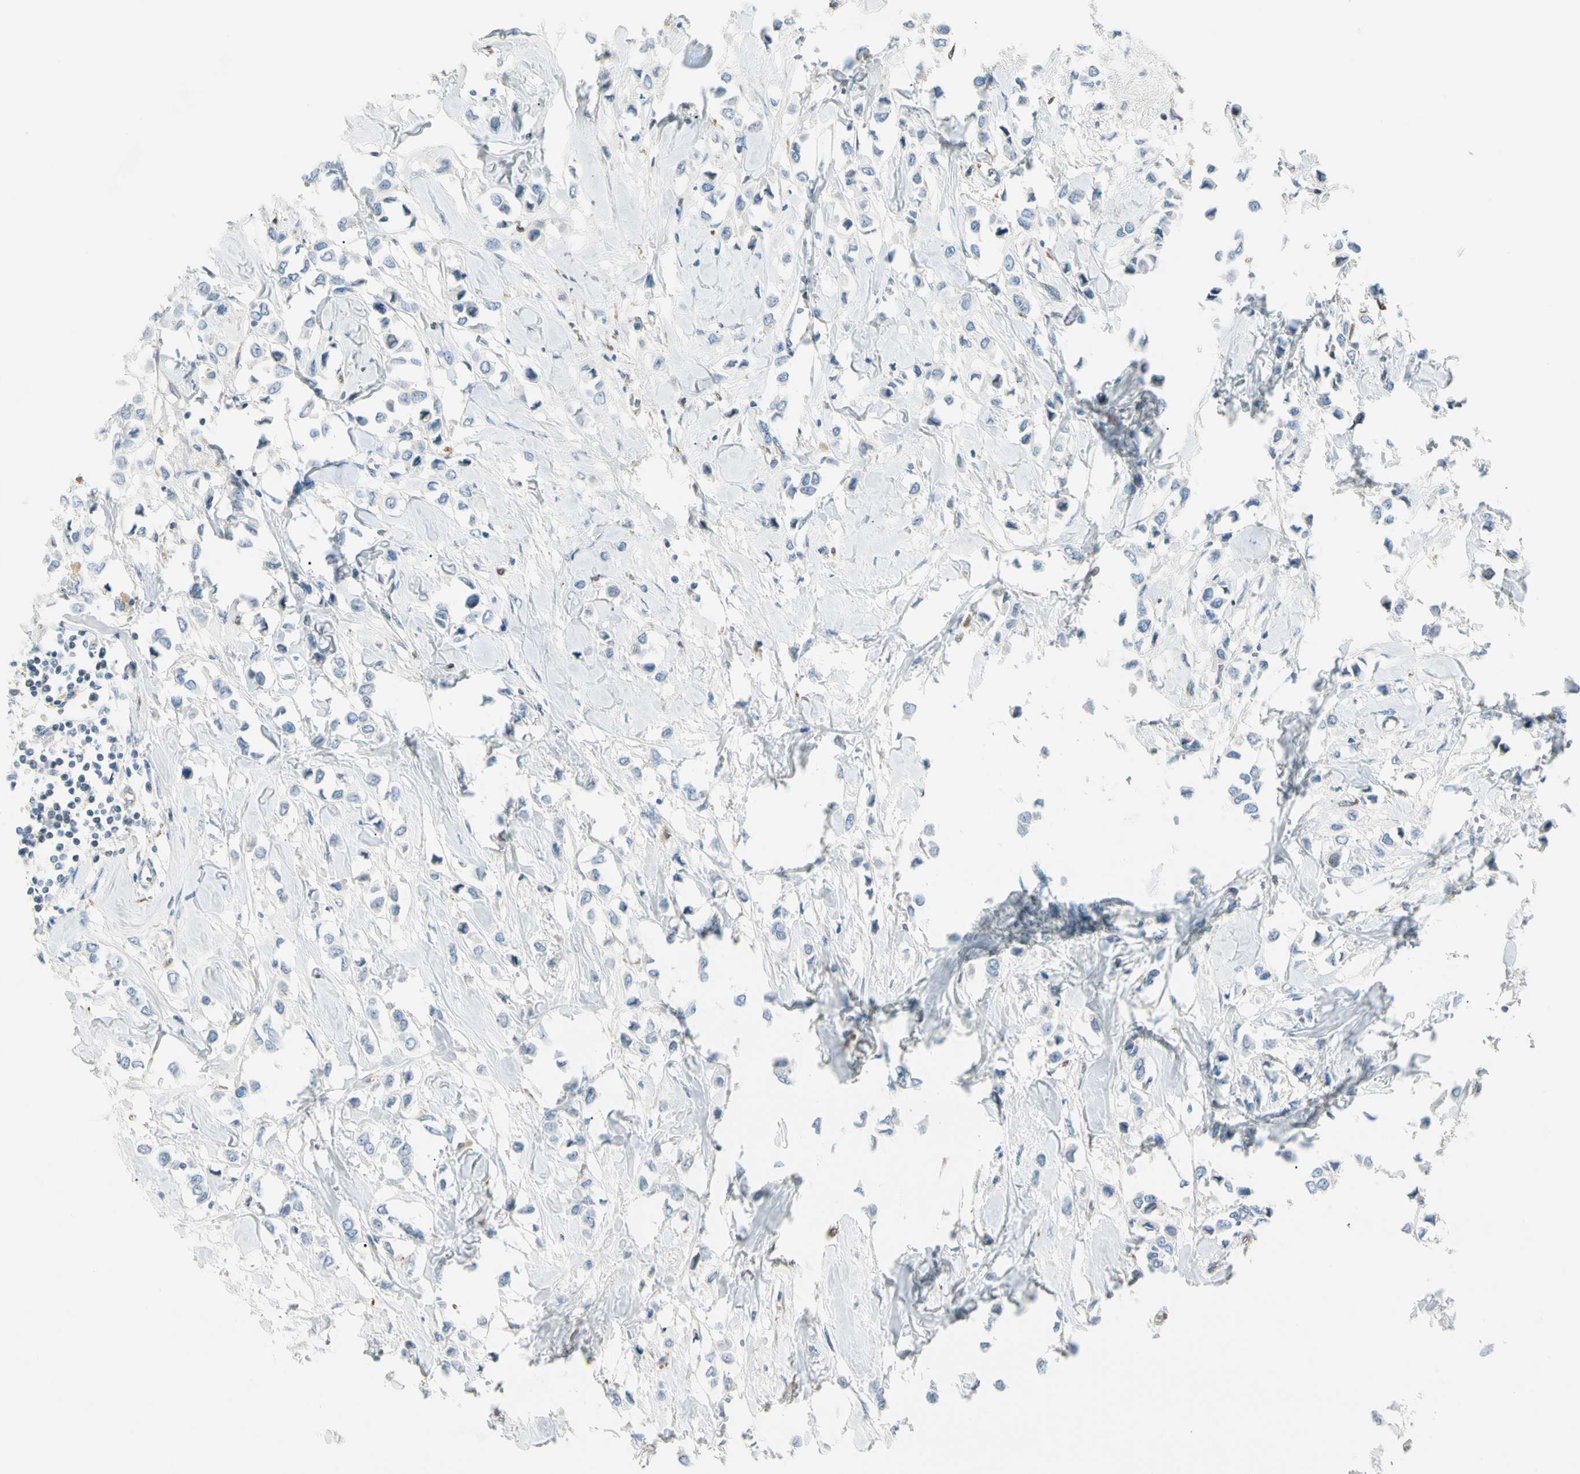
{"staining": {"intensity": "negative", "quantity": "none", "location": "none"}, "tissue": "breast cancer", "cell_type": "Tumor cells", "image_type": "cancer", "snomed": [{"axis": "morphology", "description": "Lobular carcinoma"}, {"axis": "topography", "description": "Breast"}], "caption": "Immunohistochemistry (IHC) image of human breast cancer stained for a protein (brown), which exhibits no staining in tumor cells.", "gene": "LPCAT2", "patient": {"sex": "female", "age": 51}}